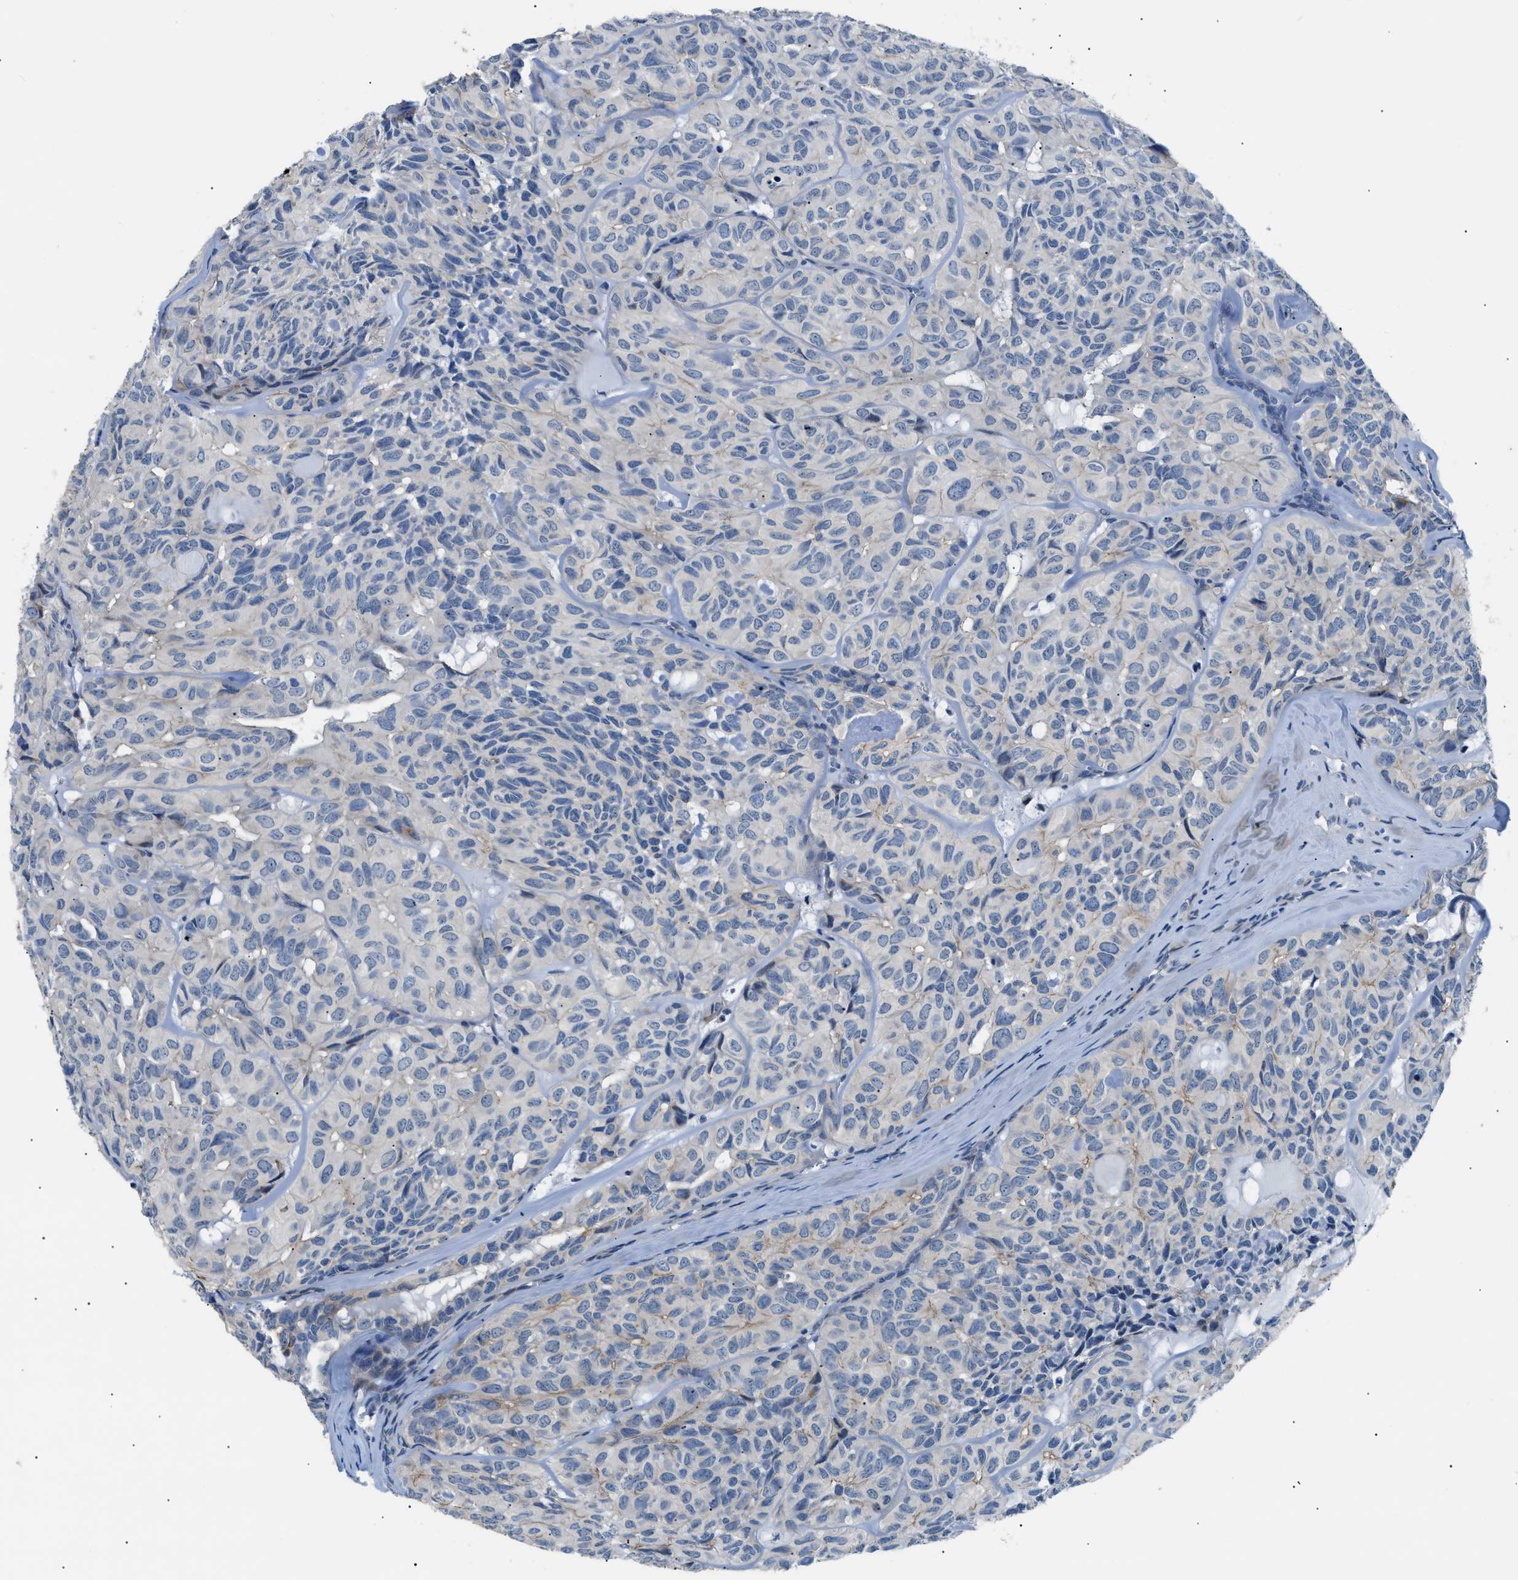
{"staining": {"intensity": "negative", "quantity": "none", "location": "none"}, "tissue": "head and neck cancer", "cell_type": "Tumor cells", "image_type": "cancer", "snomed": [{"axis": "morphology", "description": "Adenocarcinoma, NOS"}, {"axis": "topography", "description": "Salivary gland, NOS"}, {"axis": "topography", "description": "Head-Neck"}], "caption": "A photomicrograph of human head and neck adenocarcinoma is negative for staining in tumor cells. (DAB immunohistochemistry with hematoxylin counter stain).", "gene": "FDCSP", "patient": {"sex": "female", "age": 76}}